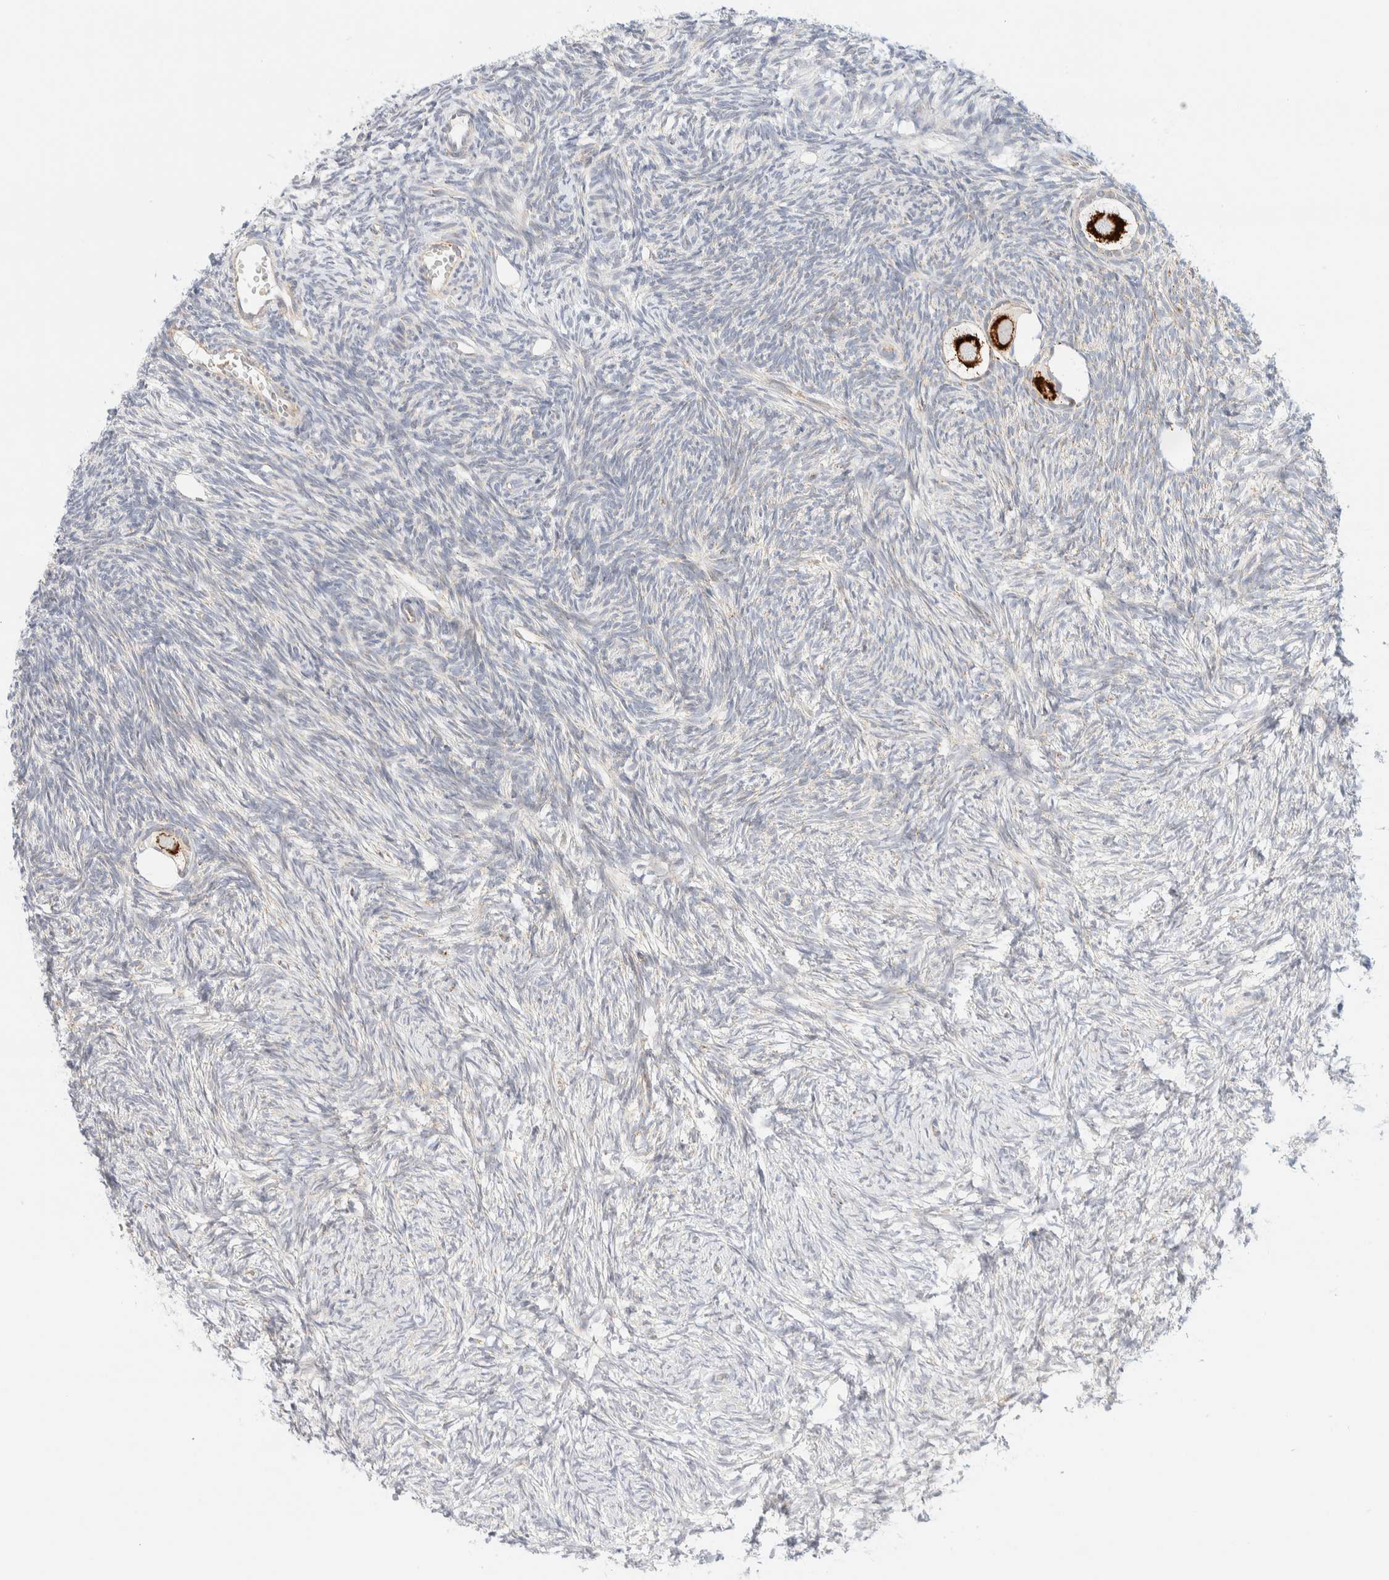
{"staining": {"intensity": "strong", "quantity": ">75%", "location": "cytoplasmic/membranous"}, "tissue": "ovary", "cell_type": "Follicle cells", "image_type": "normal", "snomed": [{"axis": "morphology", "description": "Normal tissue, NOS"}, {"axis": "topography", "description": "Ovary"}], "caption": "Ovary stained for a protein (brown) demonstrates strong cytoplasmic/membranous positive staining in approximately >75% of follicle cells.", "gene": "PPM1K", "patient": {"sex": "female", "age": 34}}